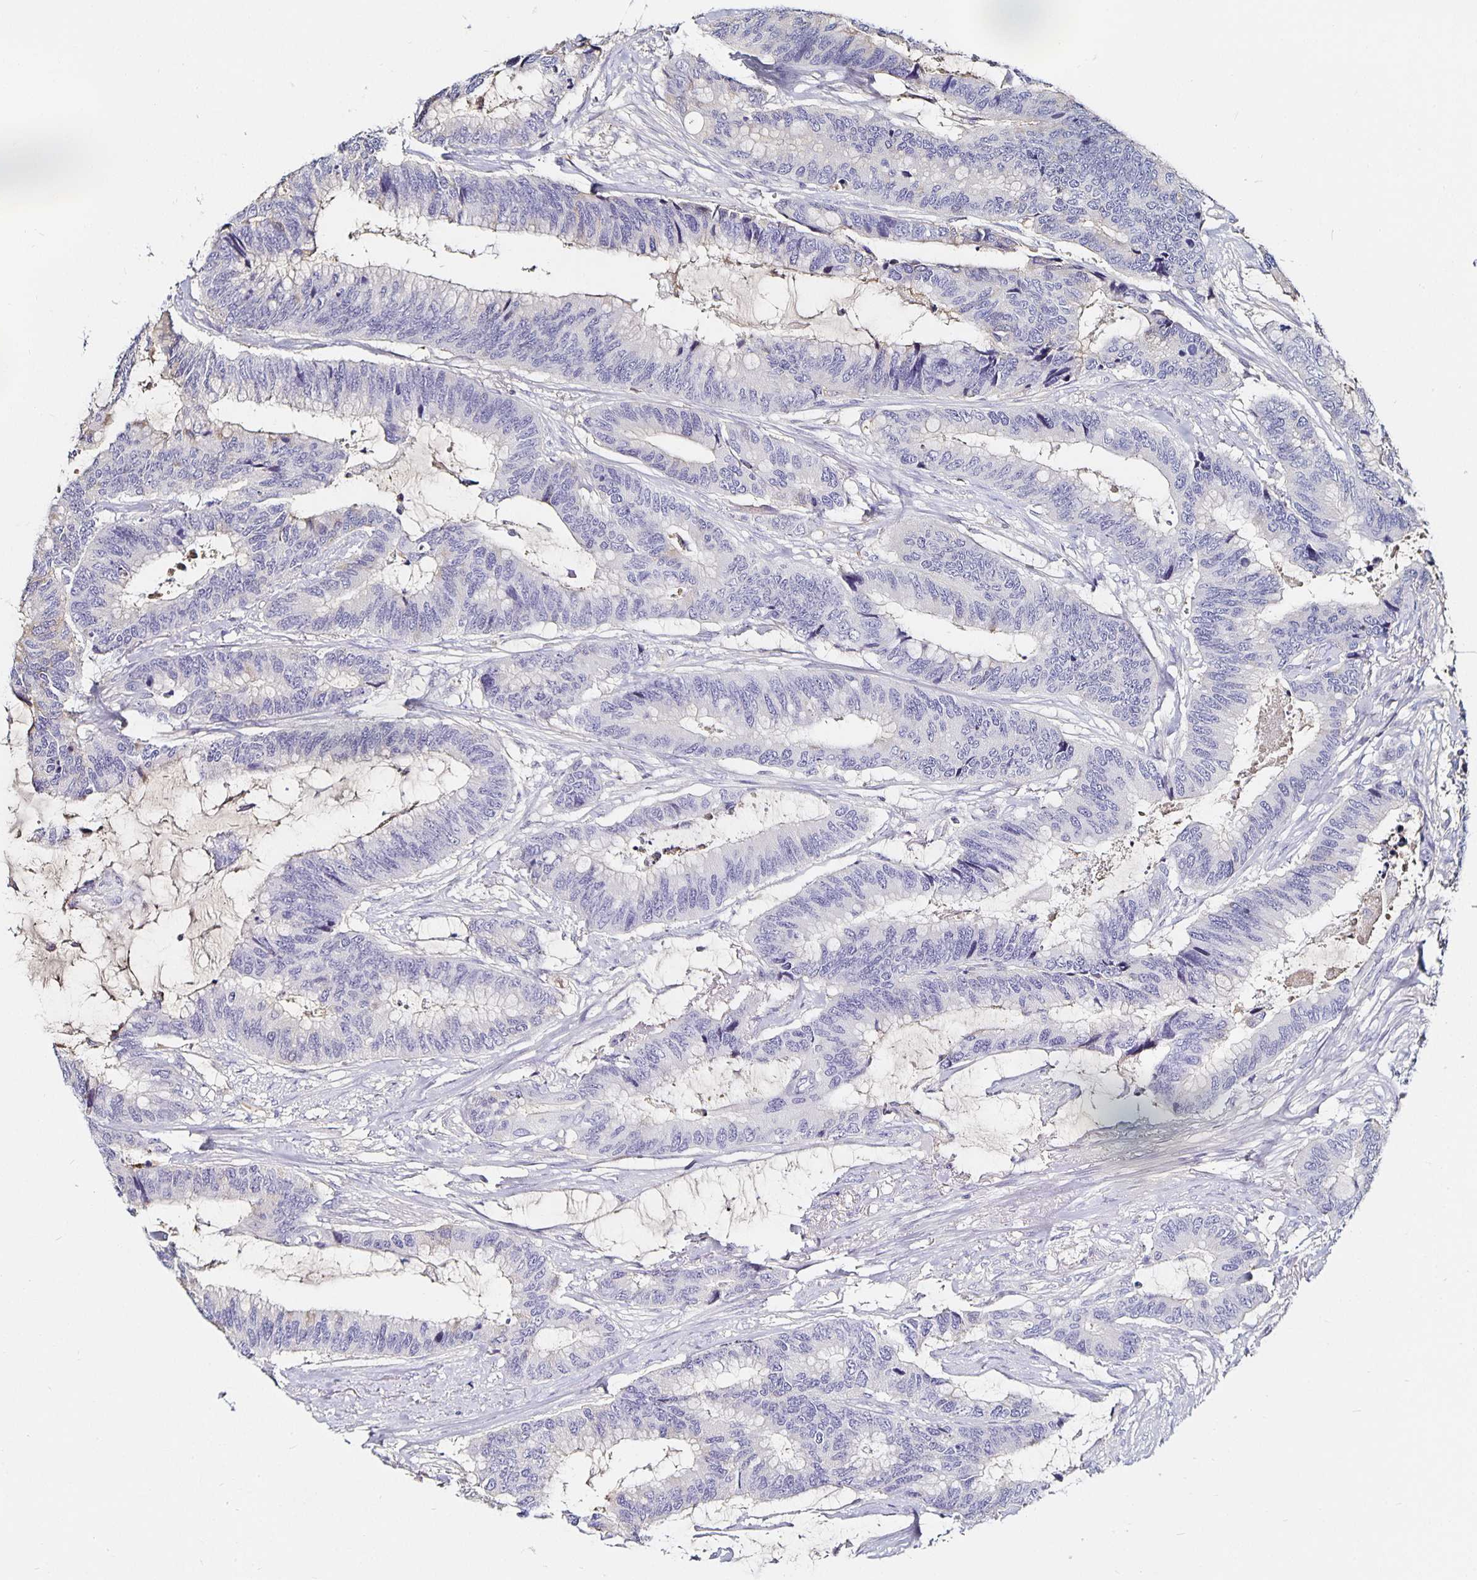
{"staining": {"intensity": "negative", "quantity": "none", "location": "none"}, "tissue": "colorectal cancer", "cell_type": "Tumor cells", "image_type": "cancer", "snomed": [{"axis": "morphology", "description": "Adenocarcinoma, NOS"}, {"axis": "topography", "description": "Rectum"}], "caption": "This is a image of immunohistochemistry staining of adenocarcinoma (colorectal), which shows no staining in tumor cells. Nuclei are stained in blue.", "gene": "TTR", "patient": {"sex": "female", "age": 59}}